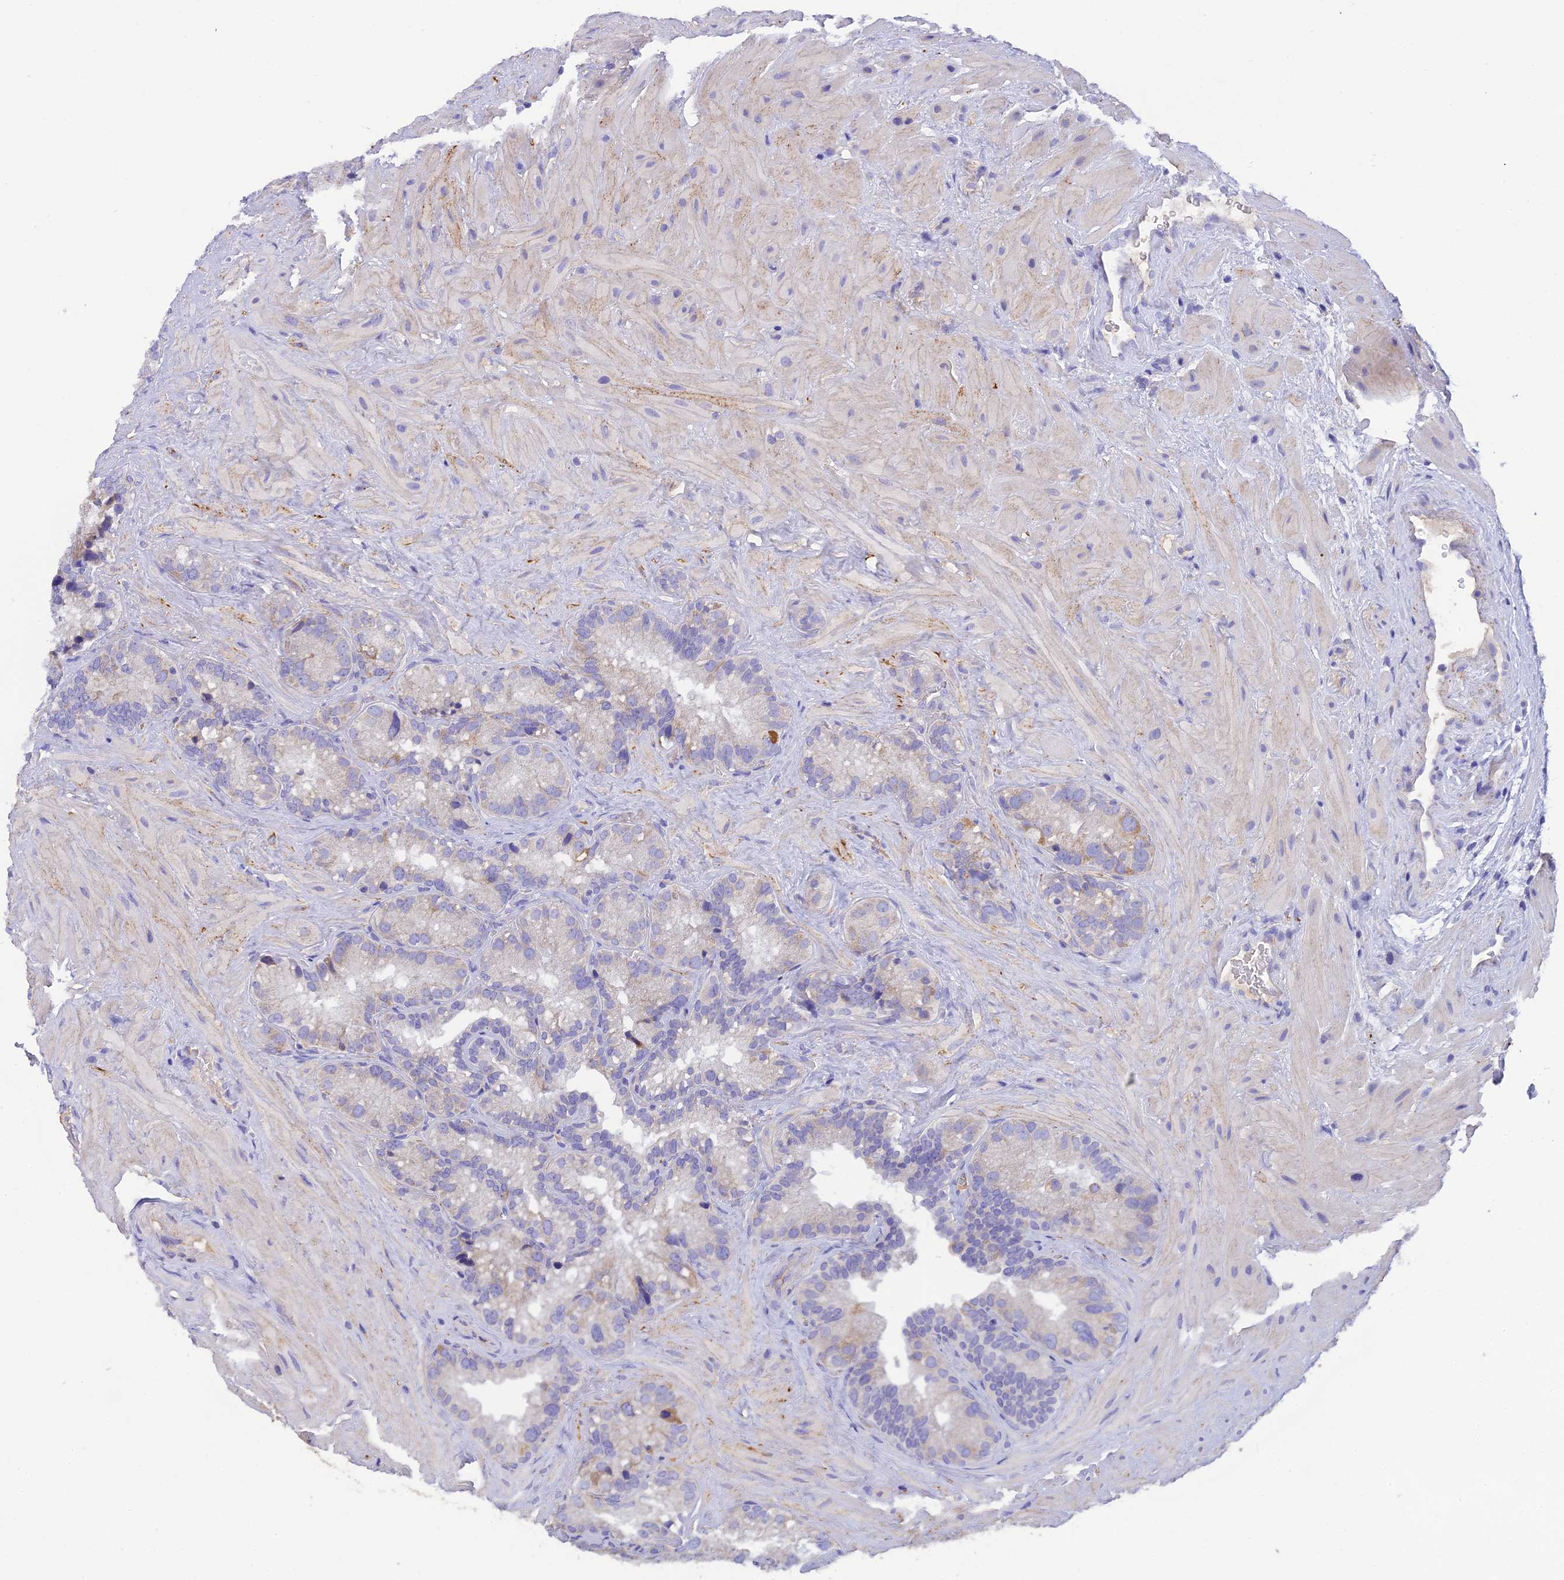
{"staining": {"intensity": "weak", "quantity": "<25%", "location": "cytoplasmic/membranous"}, "tissue": "seminal vesicle", "cell_type": "Glandular cells", "image_type": "normal", "snomed": [{"axis": "morphology", "description": "Normal tissue, NOS"}, {"axis": "topography", "description": "Prostate"}, {"axis": "topography", "description": "Seminal veicle"}], "caption": "A high-resolution photomicrograph shows immunohistochemistry staining of unremarkable seminal vesicle, which shows no significant positivity in glandular cells.", "gene": "HSD17B2", "patient": {"sex": "male", "age": 68}}